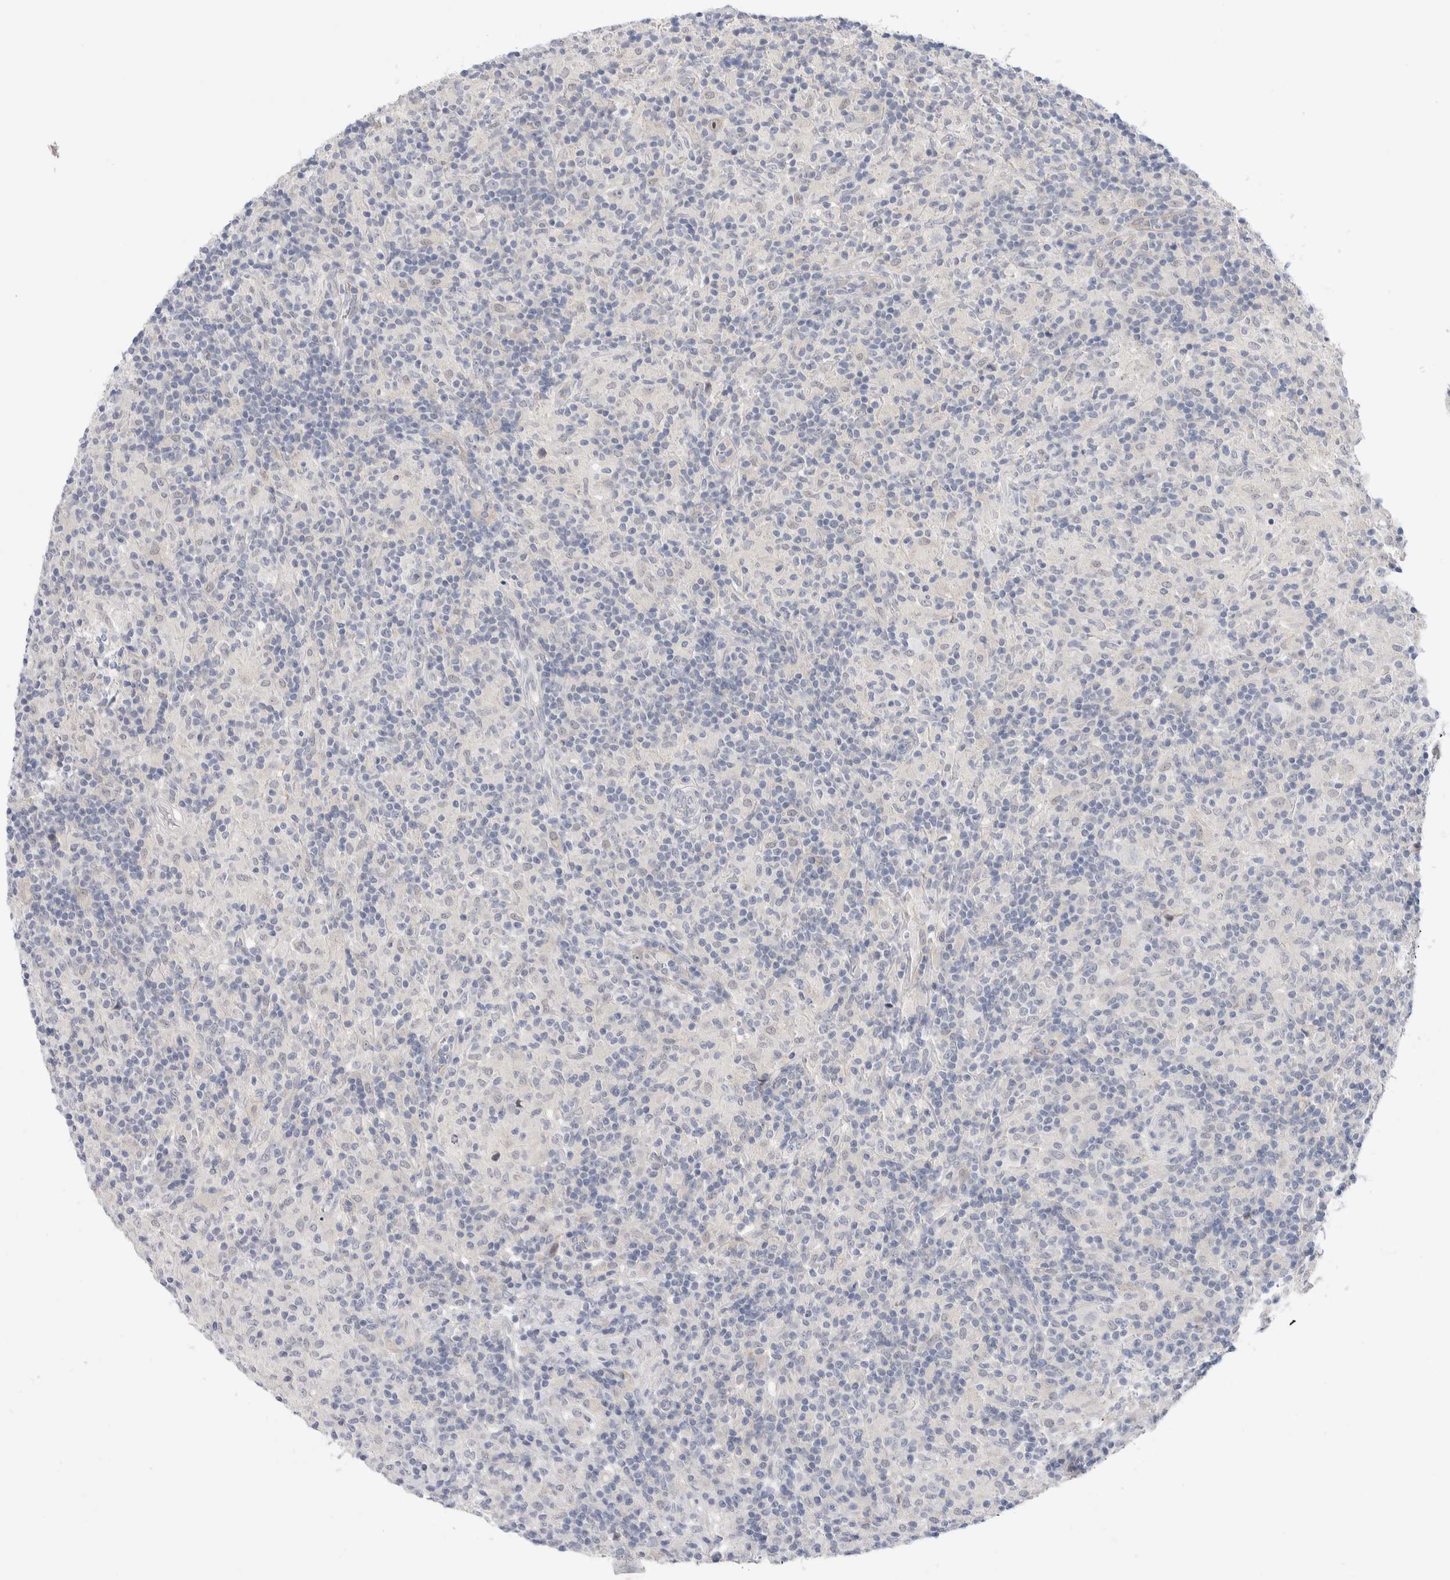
{"staining": {"intensity": "negative", "quantity": "none", "location": "none"}, "tissue": "lymphoma", "cell_type": "Tumor cells", "image_type": "cancer", "snomed": [{"axis": "morphology", "description": "Hodgkin's disease, NOS"}, {"axis": "topography", "description": "Lymph node"}], "caption": "IHC histopathology image of human lymphoma stained for a protein (brown), which displays no positivity in tumor cells.", "gene": "DNAJB6", "patient": {"sex": "male", "age": 70}}